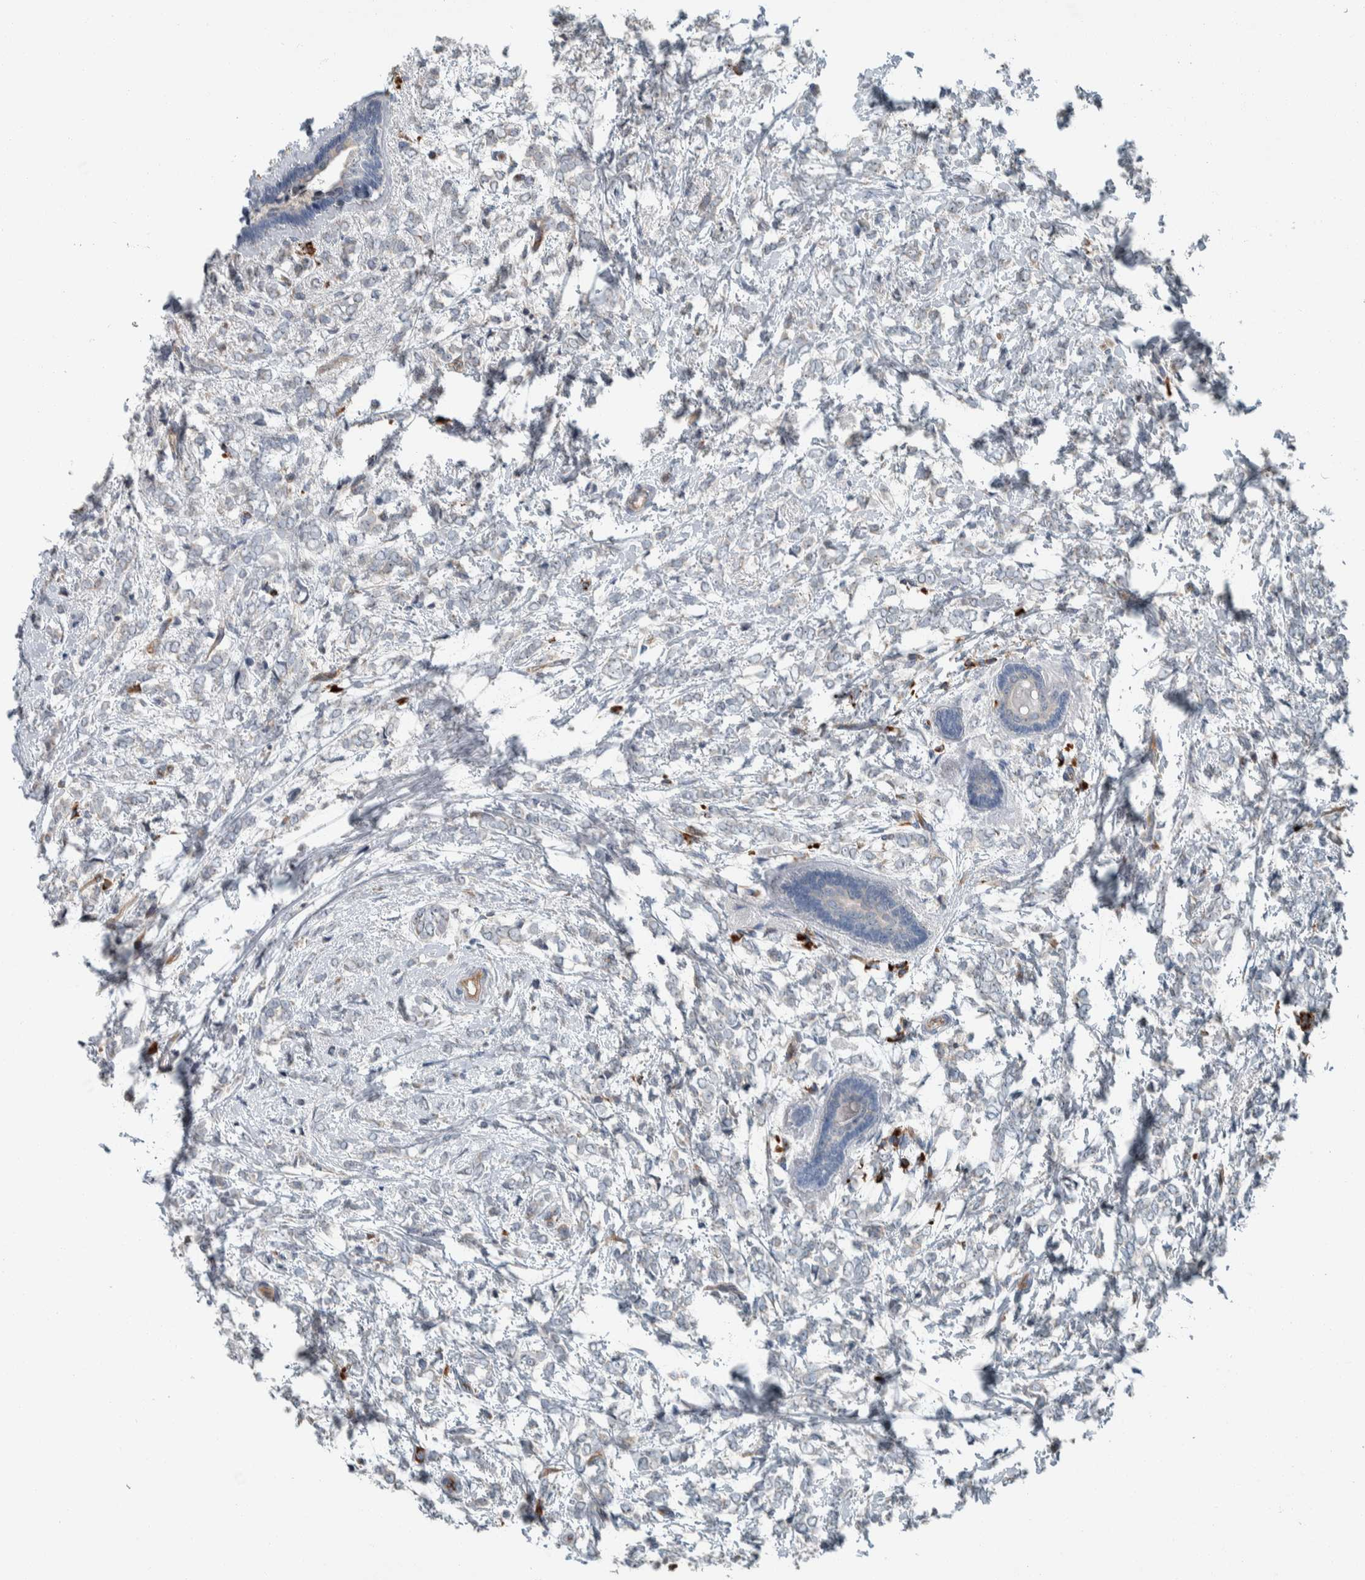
{"staining": {"intensity": "negative", "quantity": "none", "location": "none"}, "tissue": "breast cancer", "cell_type": "Tumor cells", "image_type": "cancer", "snomed": [{"axis": "morphology", "description": "Normal tissue, NOS"}, {"axis": "morphology", "description": "Lobular carcinoma"}, {"axis": "topography", "description": "Breast"}], "caption": "Tumor cells show no significant protein staining in lobular carcinoma (breast).", "gene": "USP25", "patient": {"sex": "female", "age": 47}}